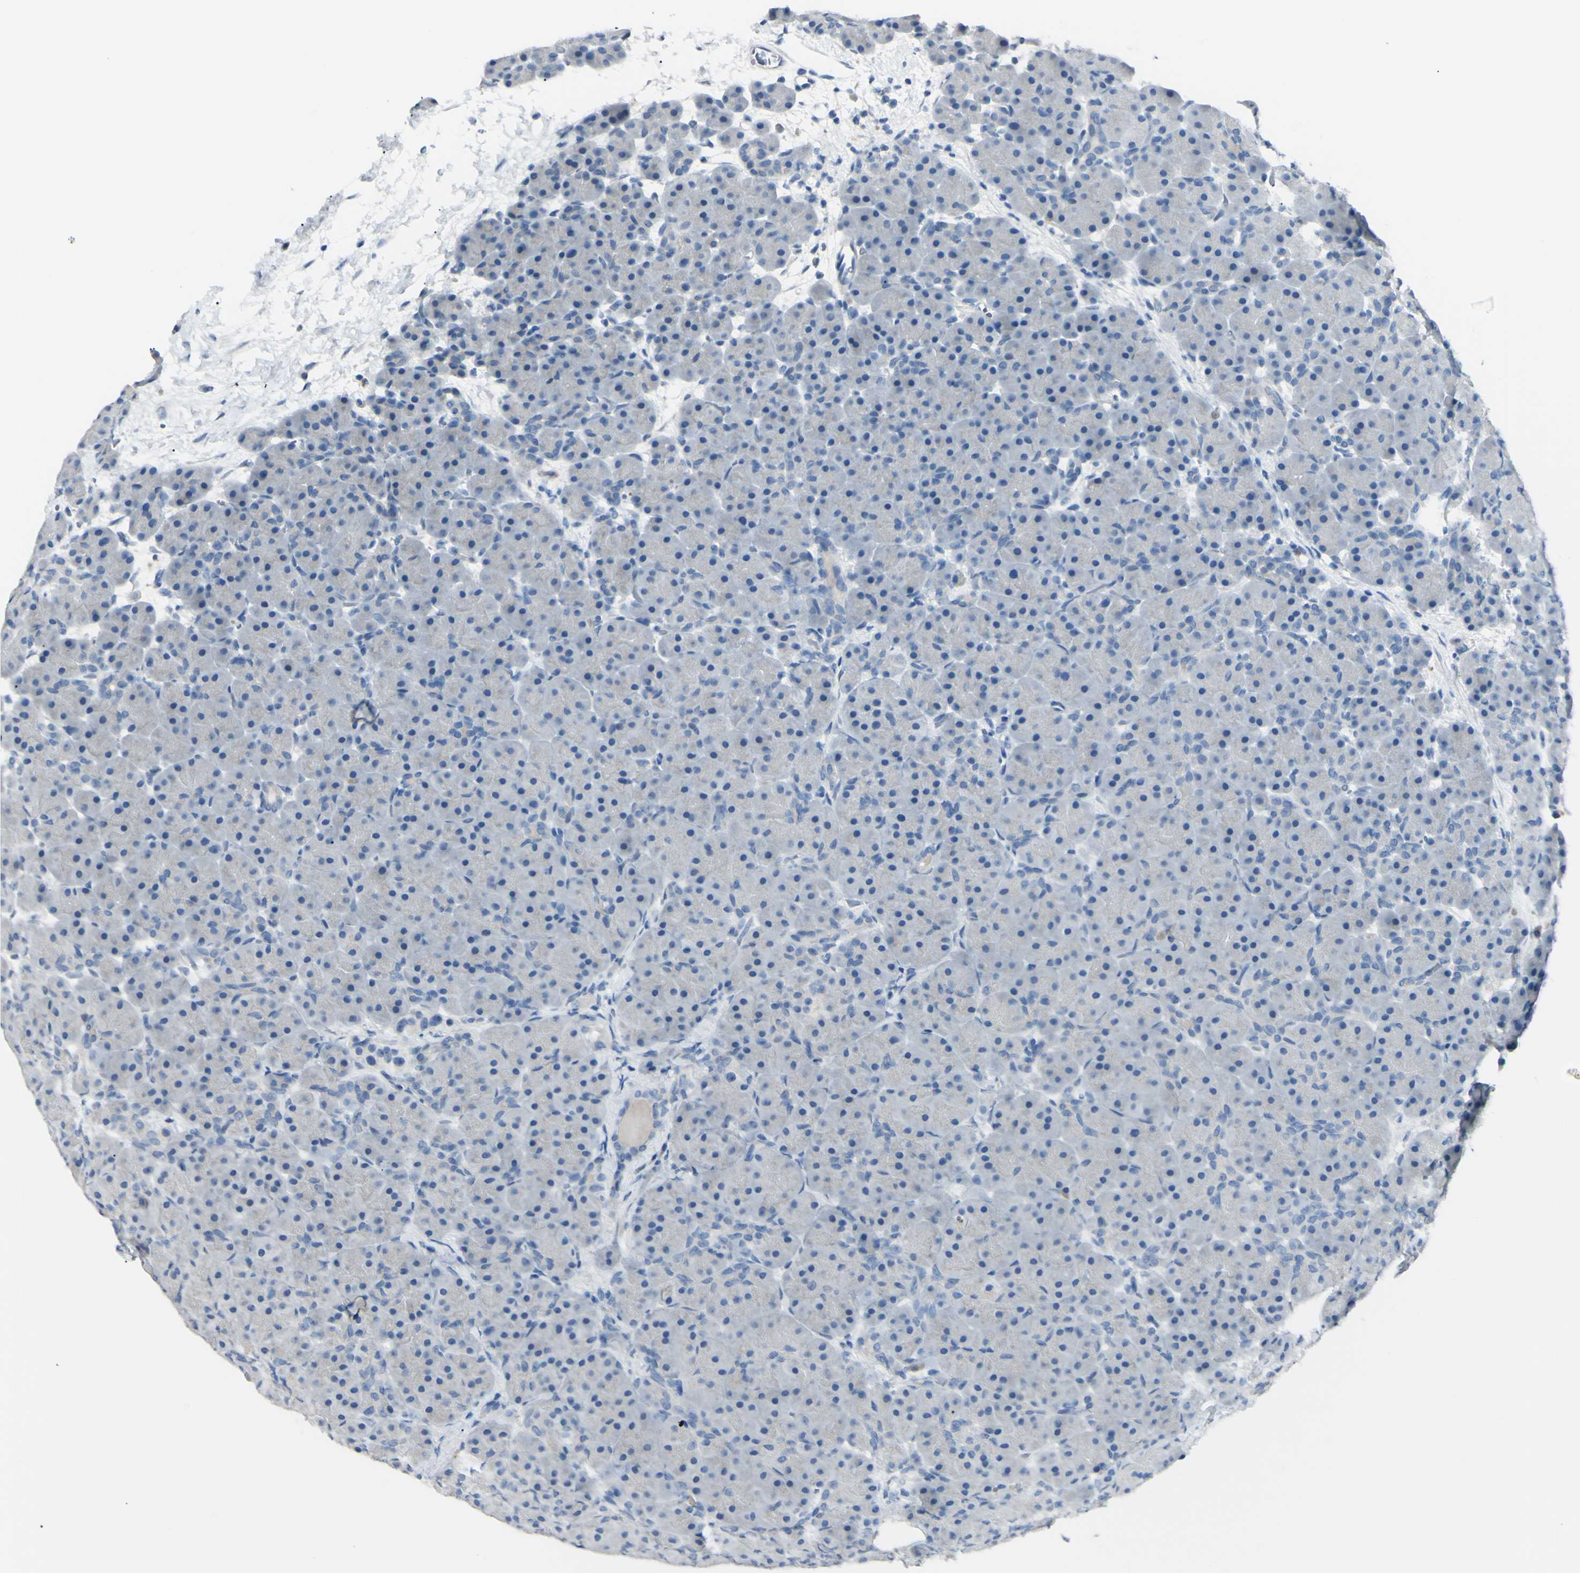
{"staining": {"intensity": "negative", "quantity": "none", "location": "none"}, "tissue": "pancreas", "cell_type": "Exocrine glandular cells", "image_type": "normal", "snomed": [{"axis": "morphology", "description": "Normal tissue, NOS"}, {"axis": "topography", "description": "Pancreas"}], "caption": "High magnification brightfield microscopy of benign pancreas stained with DAB (3,3'-diaminobenzidine) (brown) and counterstained with hematoxylin (blue): exocrine glandular cells show no significant expression.", "gene": "FOLH1", "patient": {"sex": "male", "age": 66}}